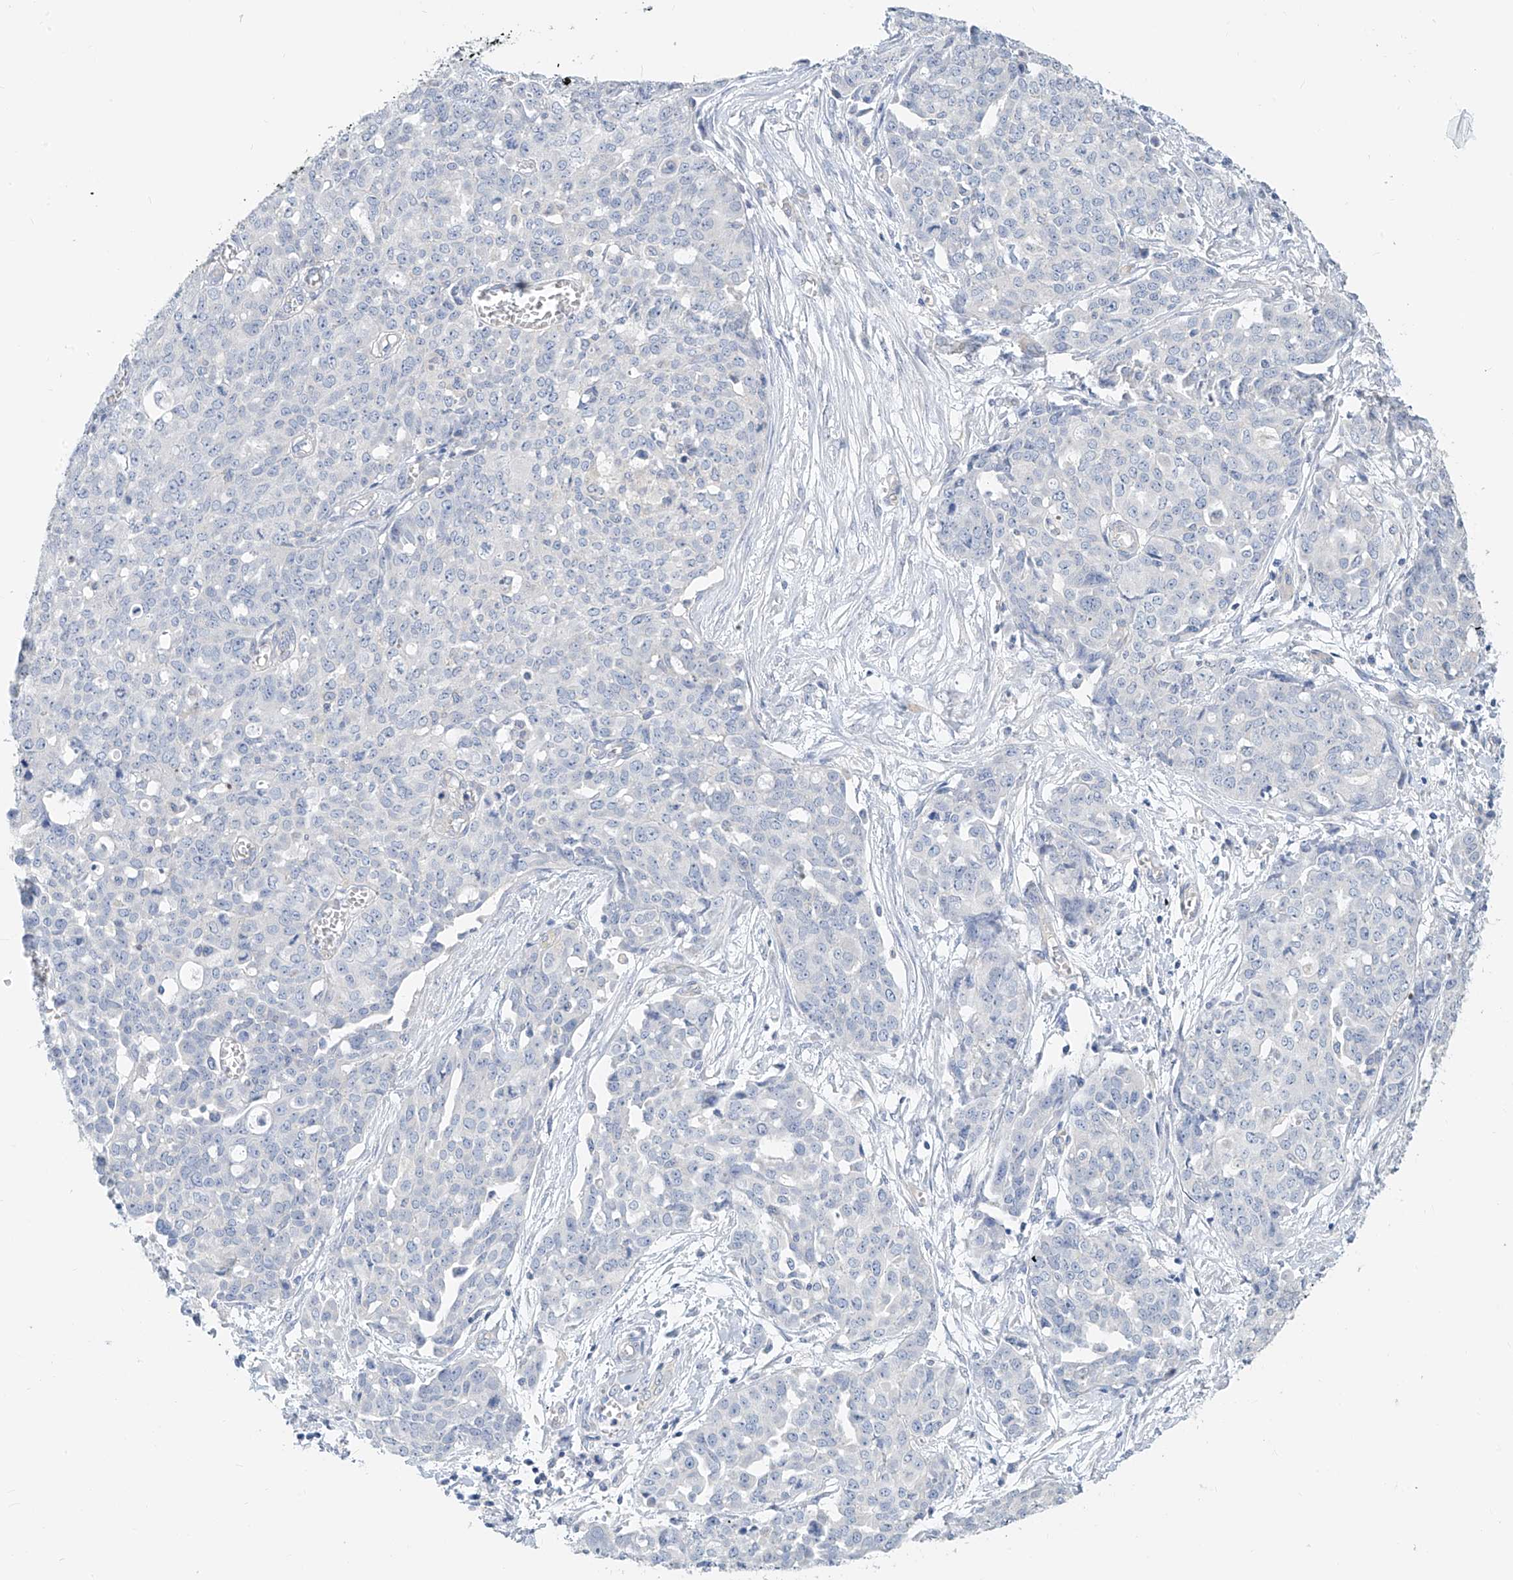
{"staining": {"intensity": "negative", "quantity": "none", "location": "none"}, "tissue": "ovarian cancer", "cell_type": "Tumor cells", "image_type": "cancer", "snomed": [{"axis": "morphology", "description": "Cystadenocarcinoma, serous, NOS"}, {"axis": "topography", "description": "Soft tissue"}, {"axis": "topography", "description": "Ovary"}], "caption": "The image reveals no staining of tumor cells in ovarian cancer (serous cystadenocarcinoma).", "gene": "ZZEF1", "patient": {"sex": "female", "age": 57}}